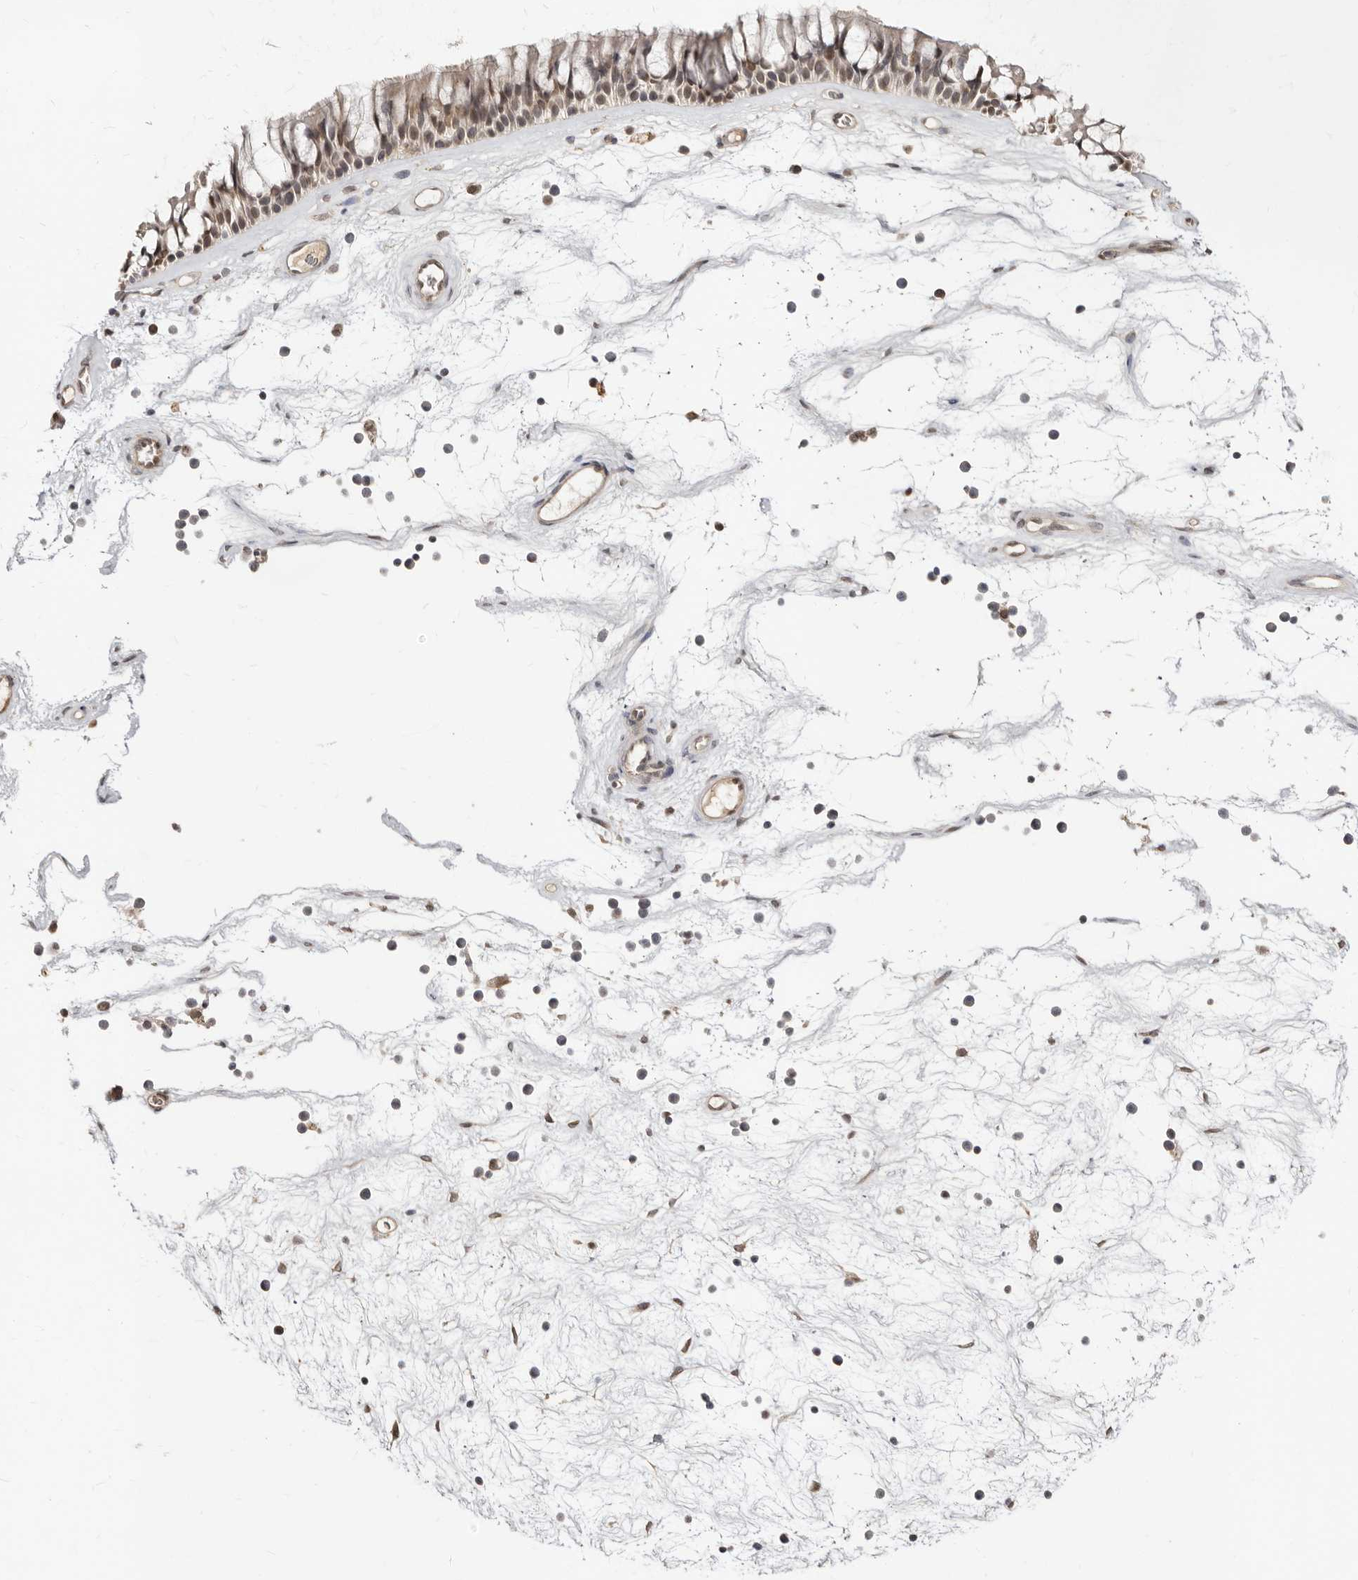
{"staining": {"intensity": "moderate", "quantity": "25%-75%", "location": "nuclear"}, "tissue": "nasopharynx", "cell_type": "Respiratory epithelial cells", "image_type": "normal", "snomed": [{"axis": "morphology", "description": "Normal tissue, NOS"}, {"axis": "topography", "description": "Nasopharynx"}], "caption": "Immunohistochemistry (IHC) histopathology image of normal nasopharynx: nasopharynx stained using immunohistochemistry displays medium levels of moderate protein expression localized specifically in the nuclear of respiratory epithelial cells, appearing as a nuclear brown color.", "gene": "LCORL", "patient": {"sex": "male", "age": 64}}